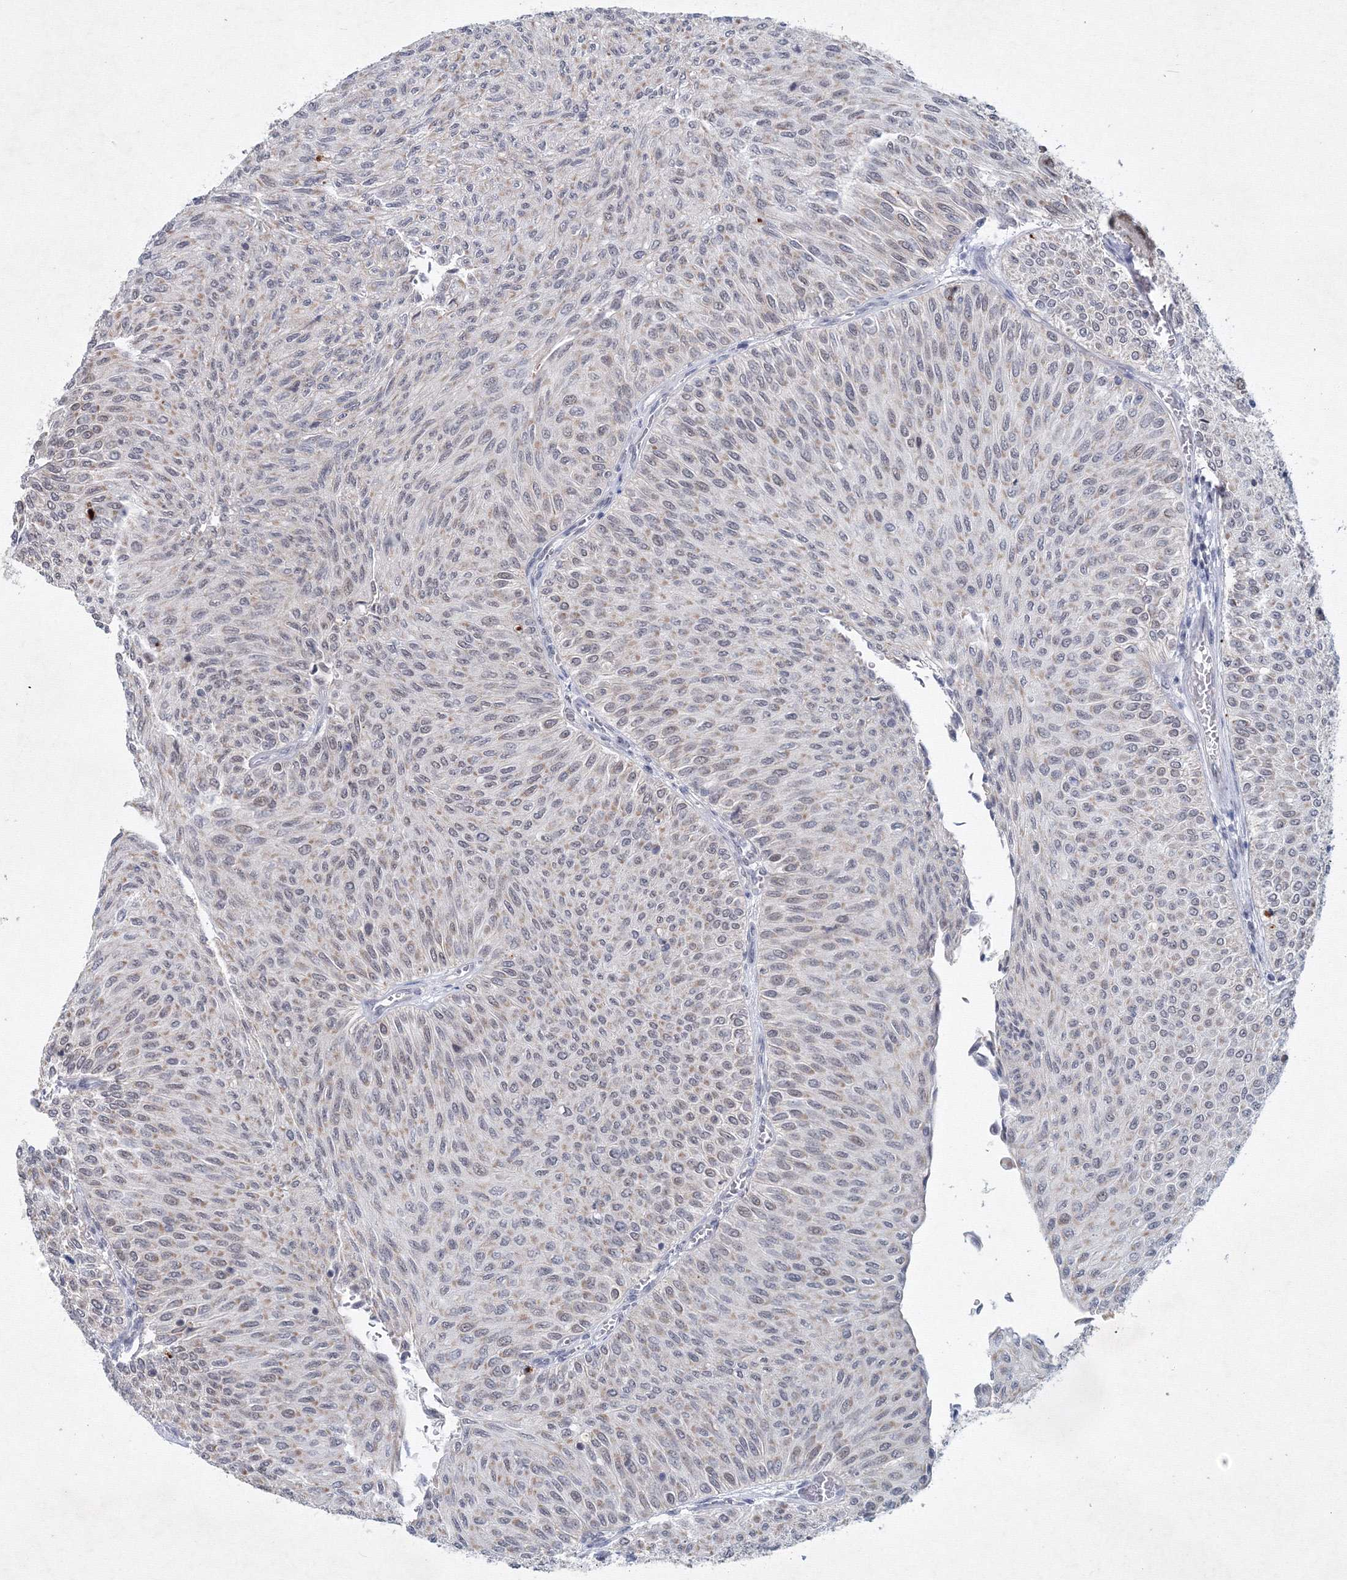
{"staining": {"intensity": "weak", "quantity": "25%-75%", "location": "cytoplasmic/membranous,nuclear"}, "tissue": "urothelial cancer", "cell_type": "Tumor cells", "image_type": "cancer", "snomed": [{"axis": "morphology", "description": "Urothelial carcinoma, Low grade"}, {"axis": "topography", "description": "Urinary bladder"}], "caption": "Protein expression analysis of urothelial cancer reveals weak cytoplasmic/membranous and nuclear positivity in approximately 25%-75% of tumor cells.", "gene": "SF3B6", "patient": {"sex": "male", "age": 78}}